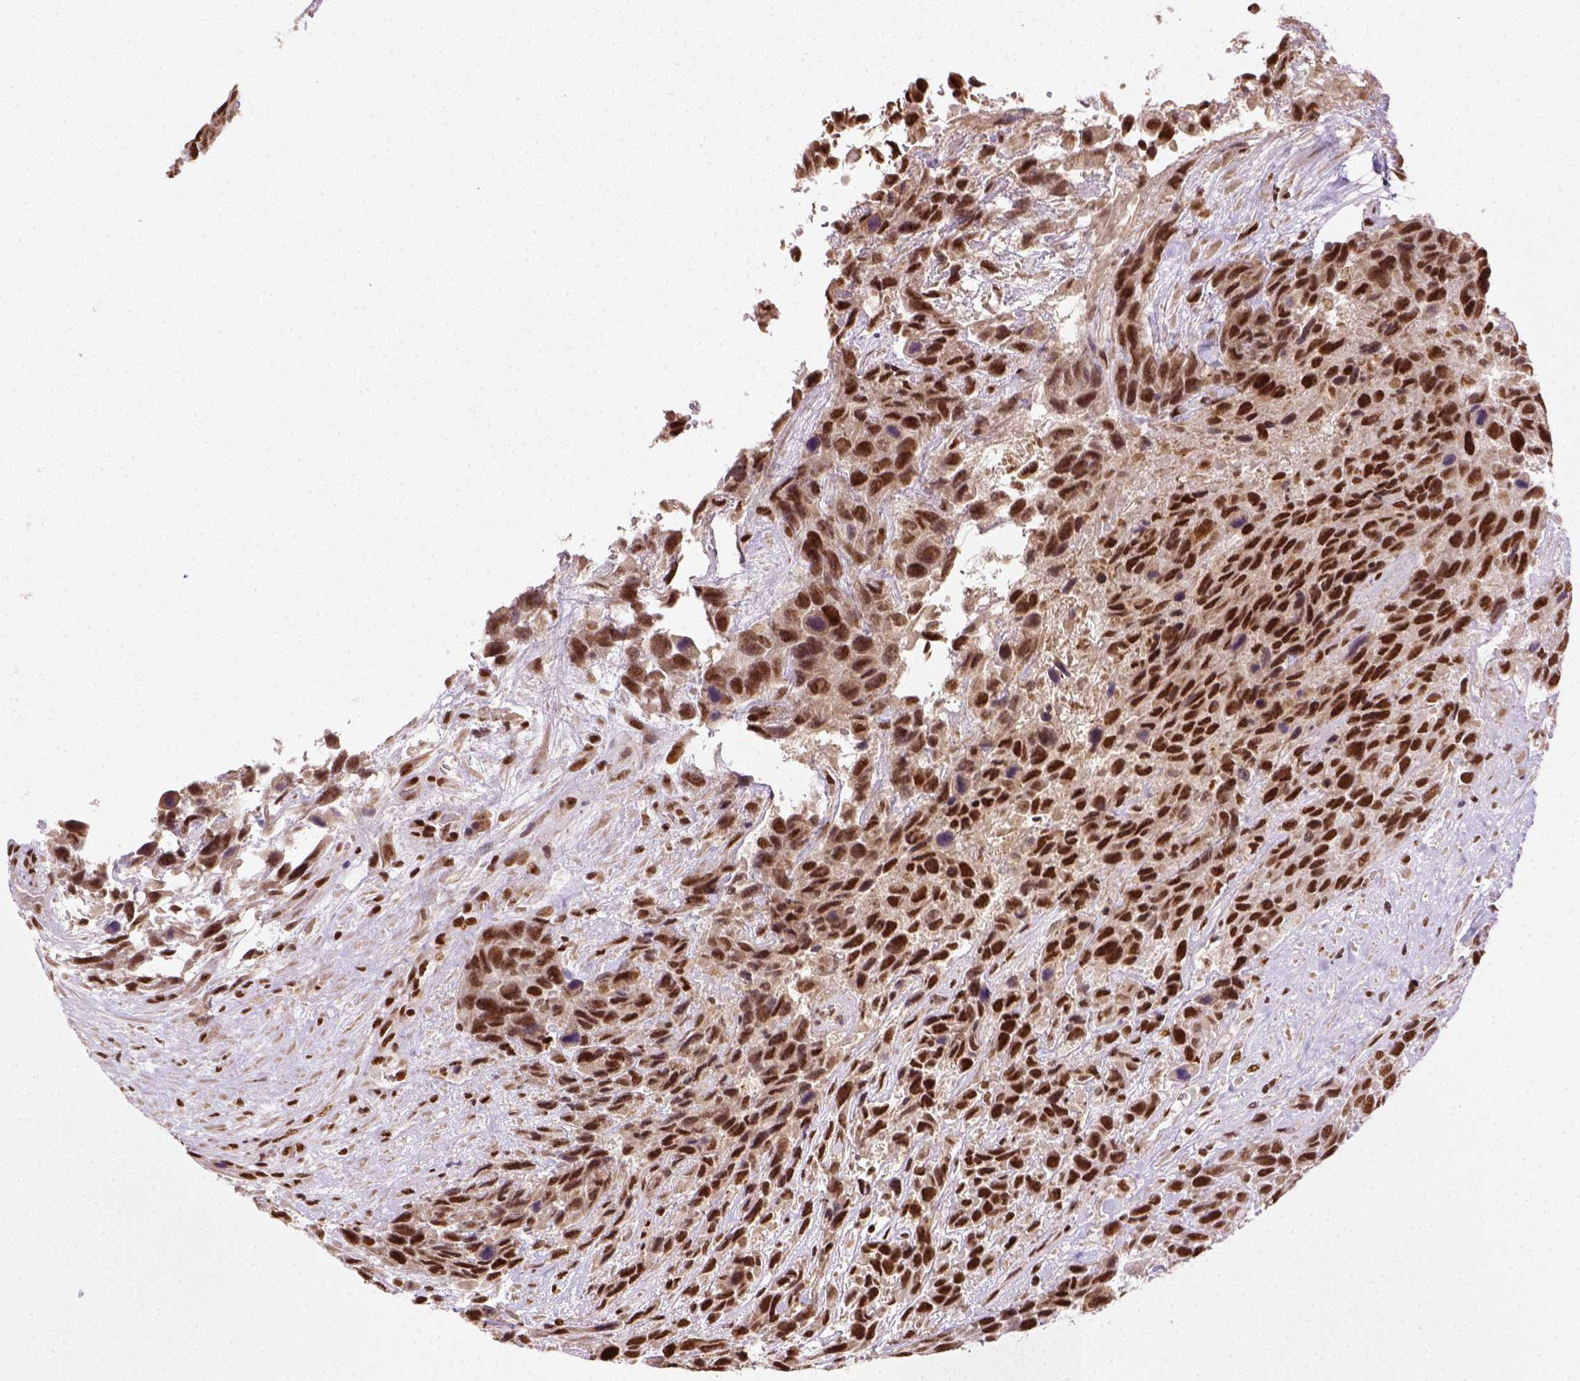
{"staining": {"intensity": "strong", "quantity": ">75%", "location": "nuclear"}, "tissue": "urothelial cancer", "cell_type": "Tumor cells", "image_type": "cancer", "snomed": [{"axis": "morphology", "description": "Urothelial carcinoma, High grade"}, {"axis": "topography", "description": "Urinary bladder"}], "caption": "This image displays urothelial cancer stained with IHC to label a protein in brown. The nuclear of tumor cells show strong positivity for the protein. Nuclei are counter-stained blue.", "gene": "CCAR1", "patient": {"sex": "female", "age": 70}}